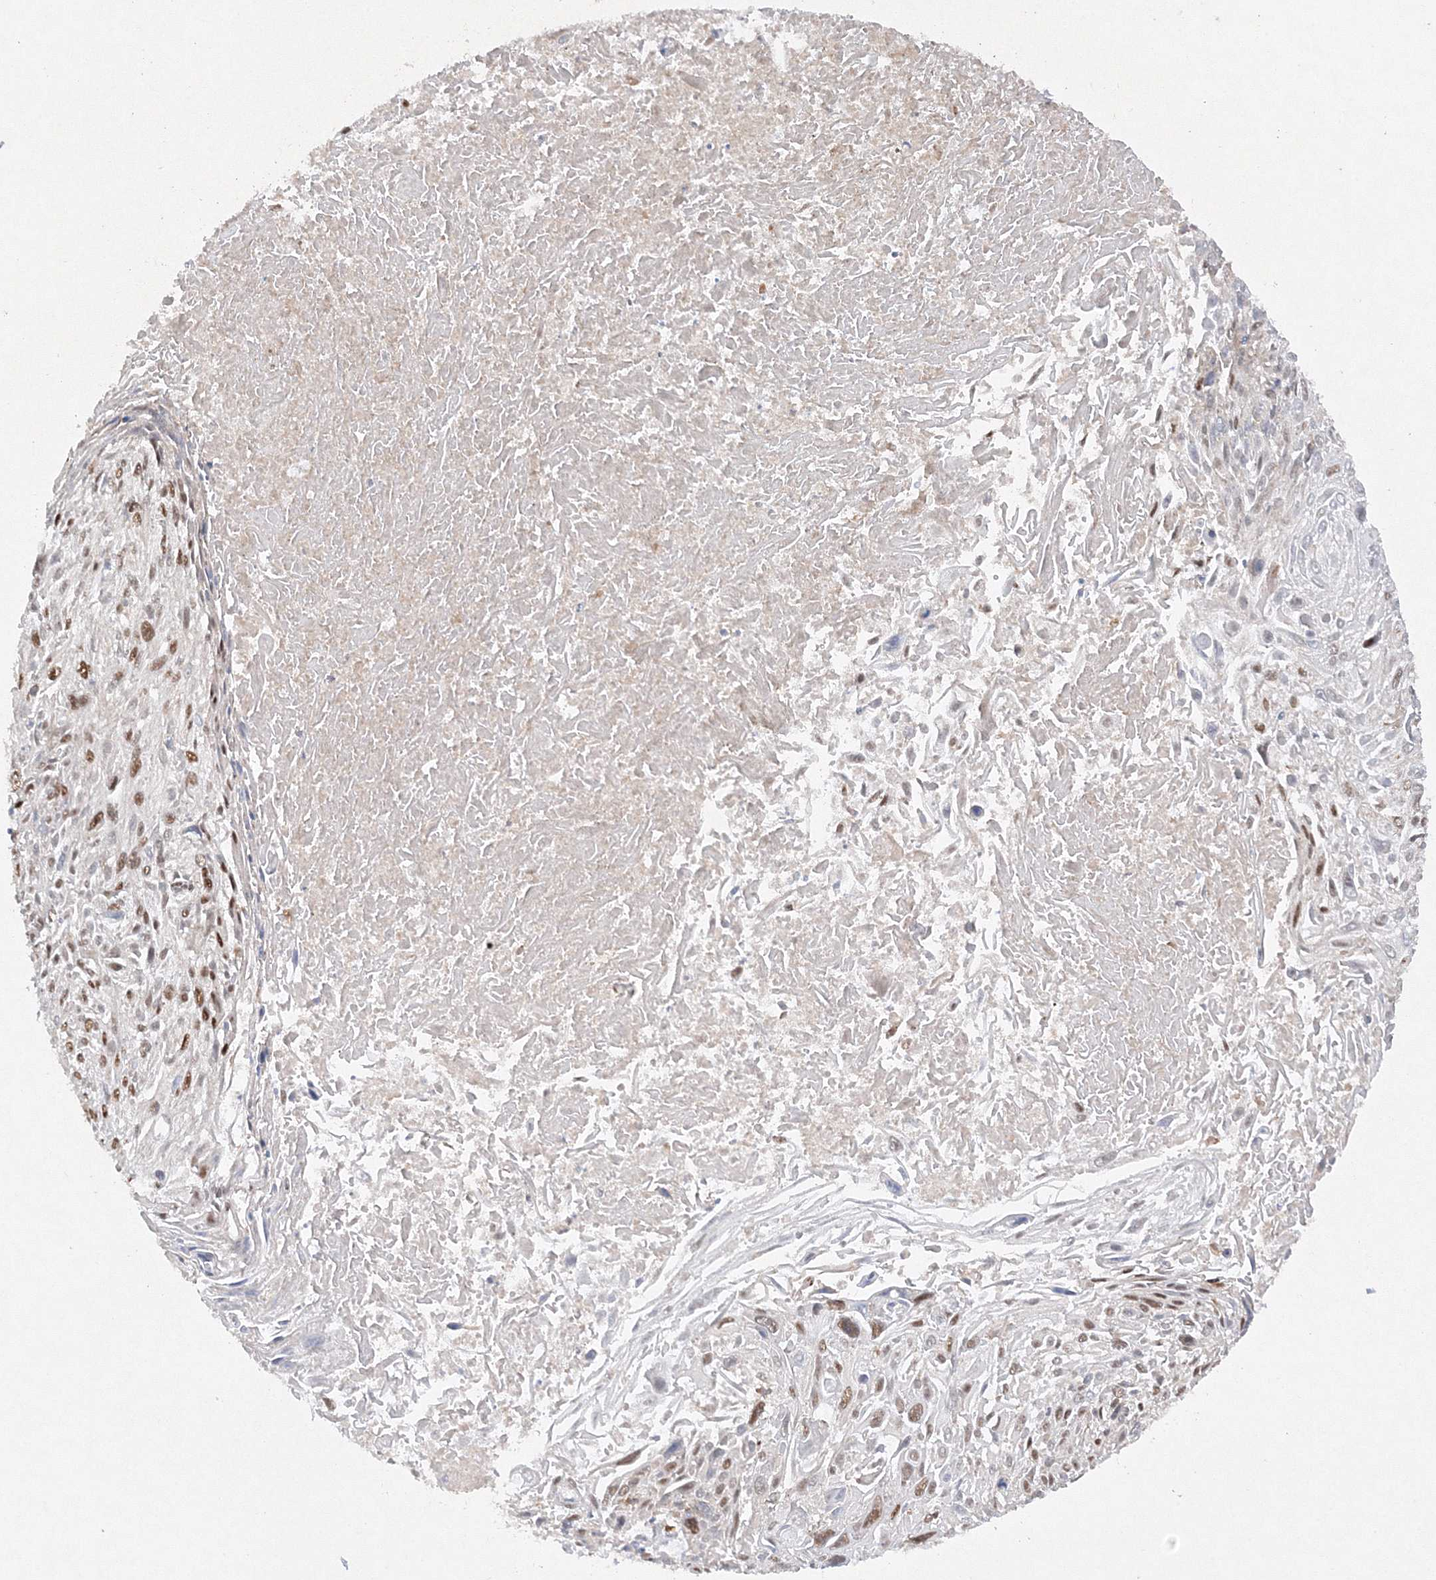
{"staining": {"intensity": "moderate", "quantity": "<25%", "location": "nuclear"}, "tissue": "cervical cancer", "cell_type": "Tumor cells", "image_type": "cancer", "snomed": [{"axis": "morphology", "description": "Squamous cell carcinoma, NOS"}, {"axis": "topography", "description": "Cervix"}], "caption": "Cervical squamous cell carcinoma stained with a brown dye reveals moderate nuclear positive staining in approximately <25% of tumor cells.", "gene": "SLC36A1", "patient": {"sex": "female", "age": 51}}